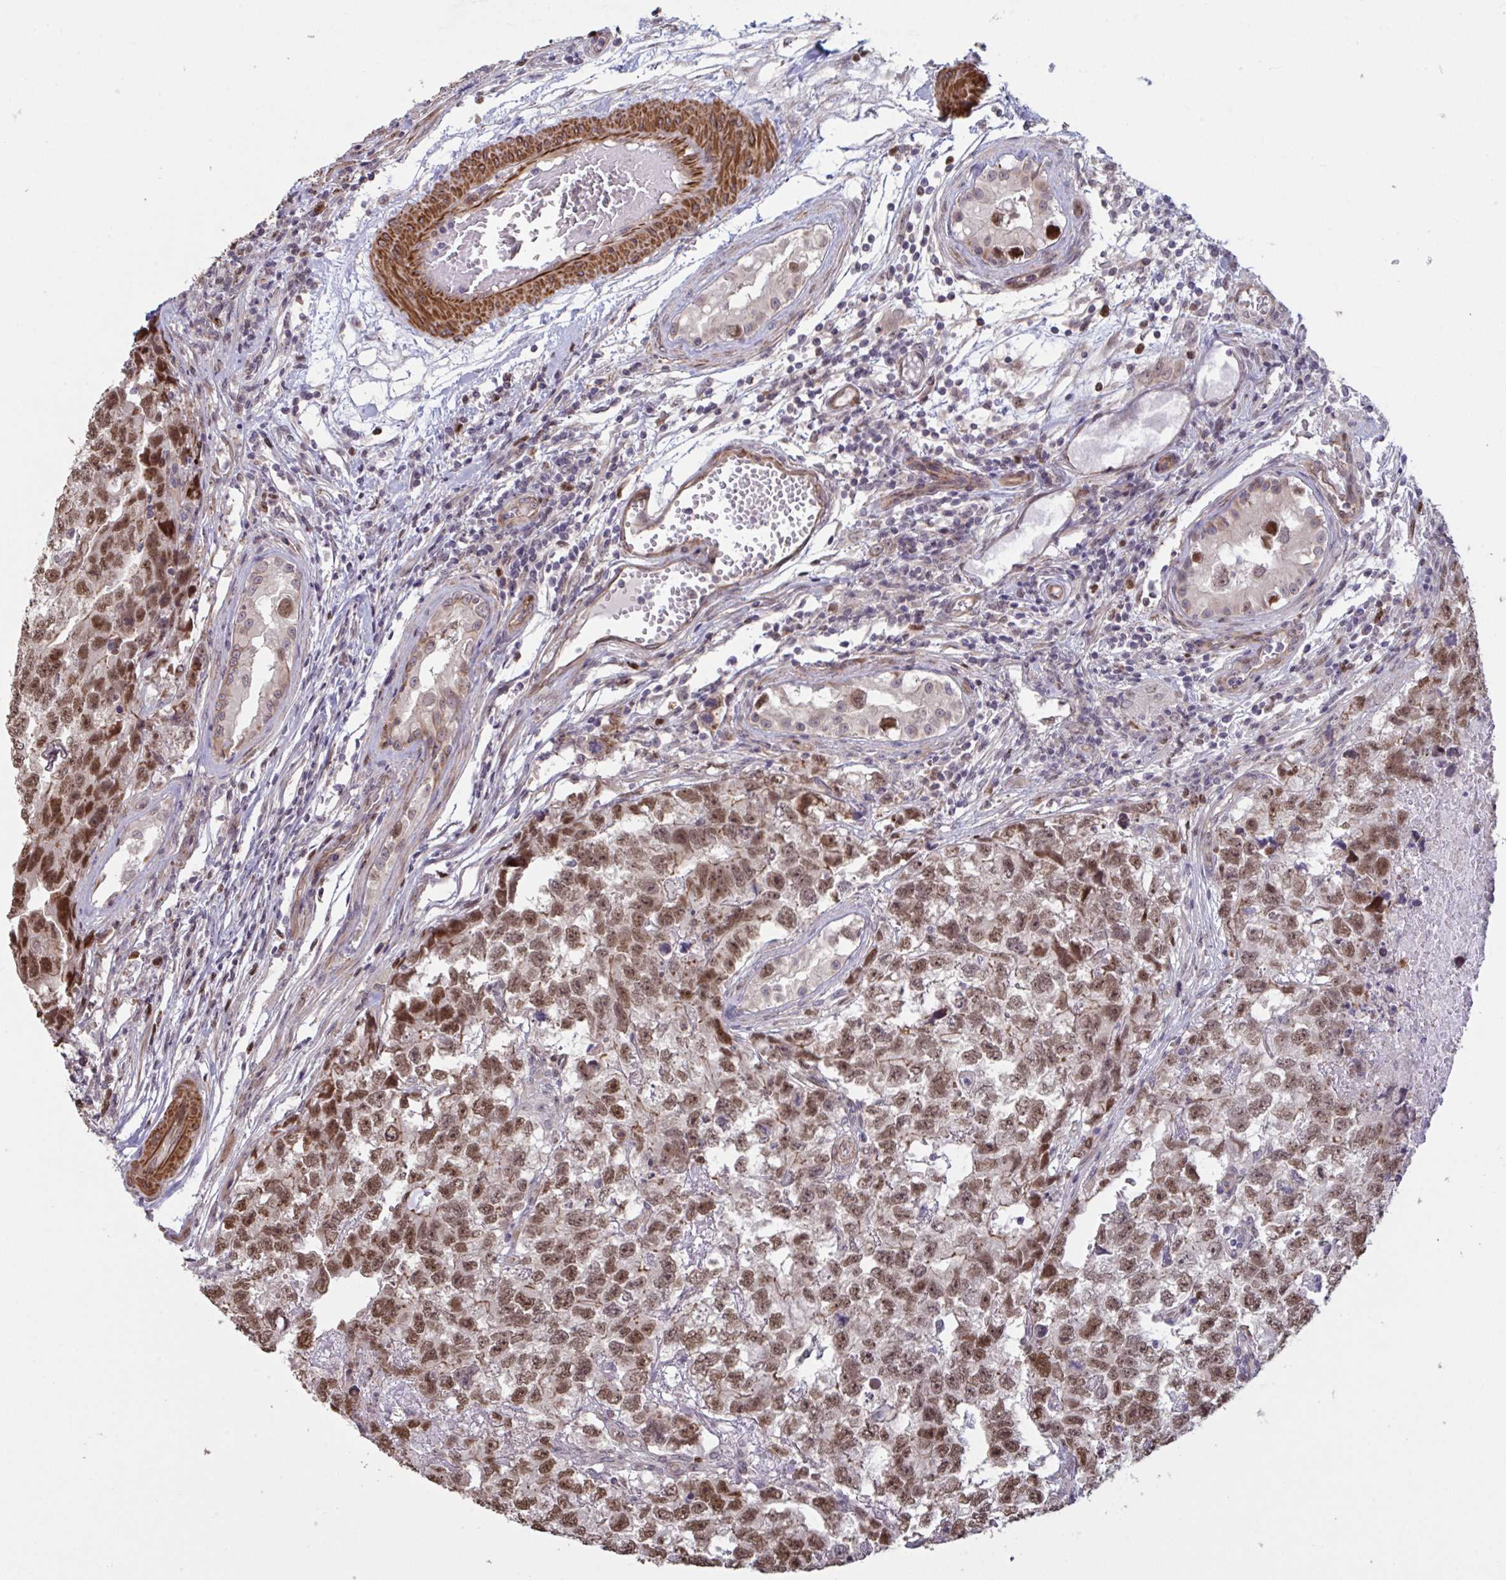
{"staining": {"intensity": "moderate", "quantity": ">75%", "location": "nuclear"}, "tissue": "testis cancer", "cell_type": "Tumor cells", "image_type": "cancer", "snomed": [{"axis": "morphology", "description": "Carcinoma, Embryonal, NOS"}, {"axis": "topography", "description": "Testis"}], "caption": "Immunohistochemistry (IHC) image of neoplastic tissue: testis cancer (embryonal carcinoma) stained using immunohistochemistry (IHC) demonstrates medium levels of moderate protein expression localized specifically in the nuclear of tumor cells, appearing as a nuclear brown color.", "gene": "IPO5", "patient": {"sex": "male", "age": 22}}